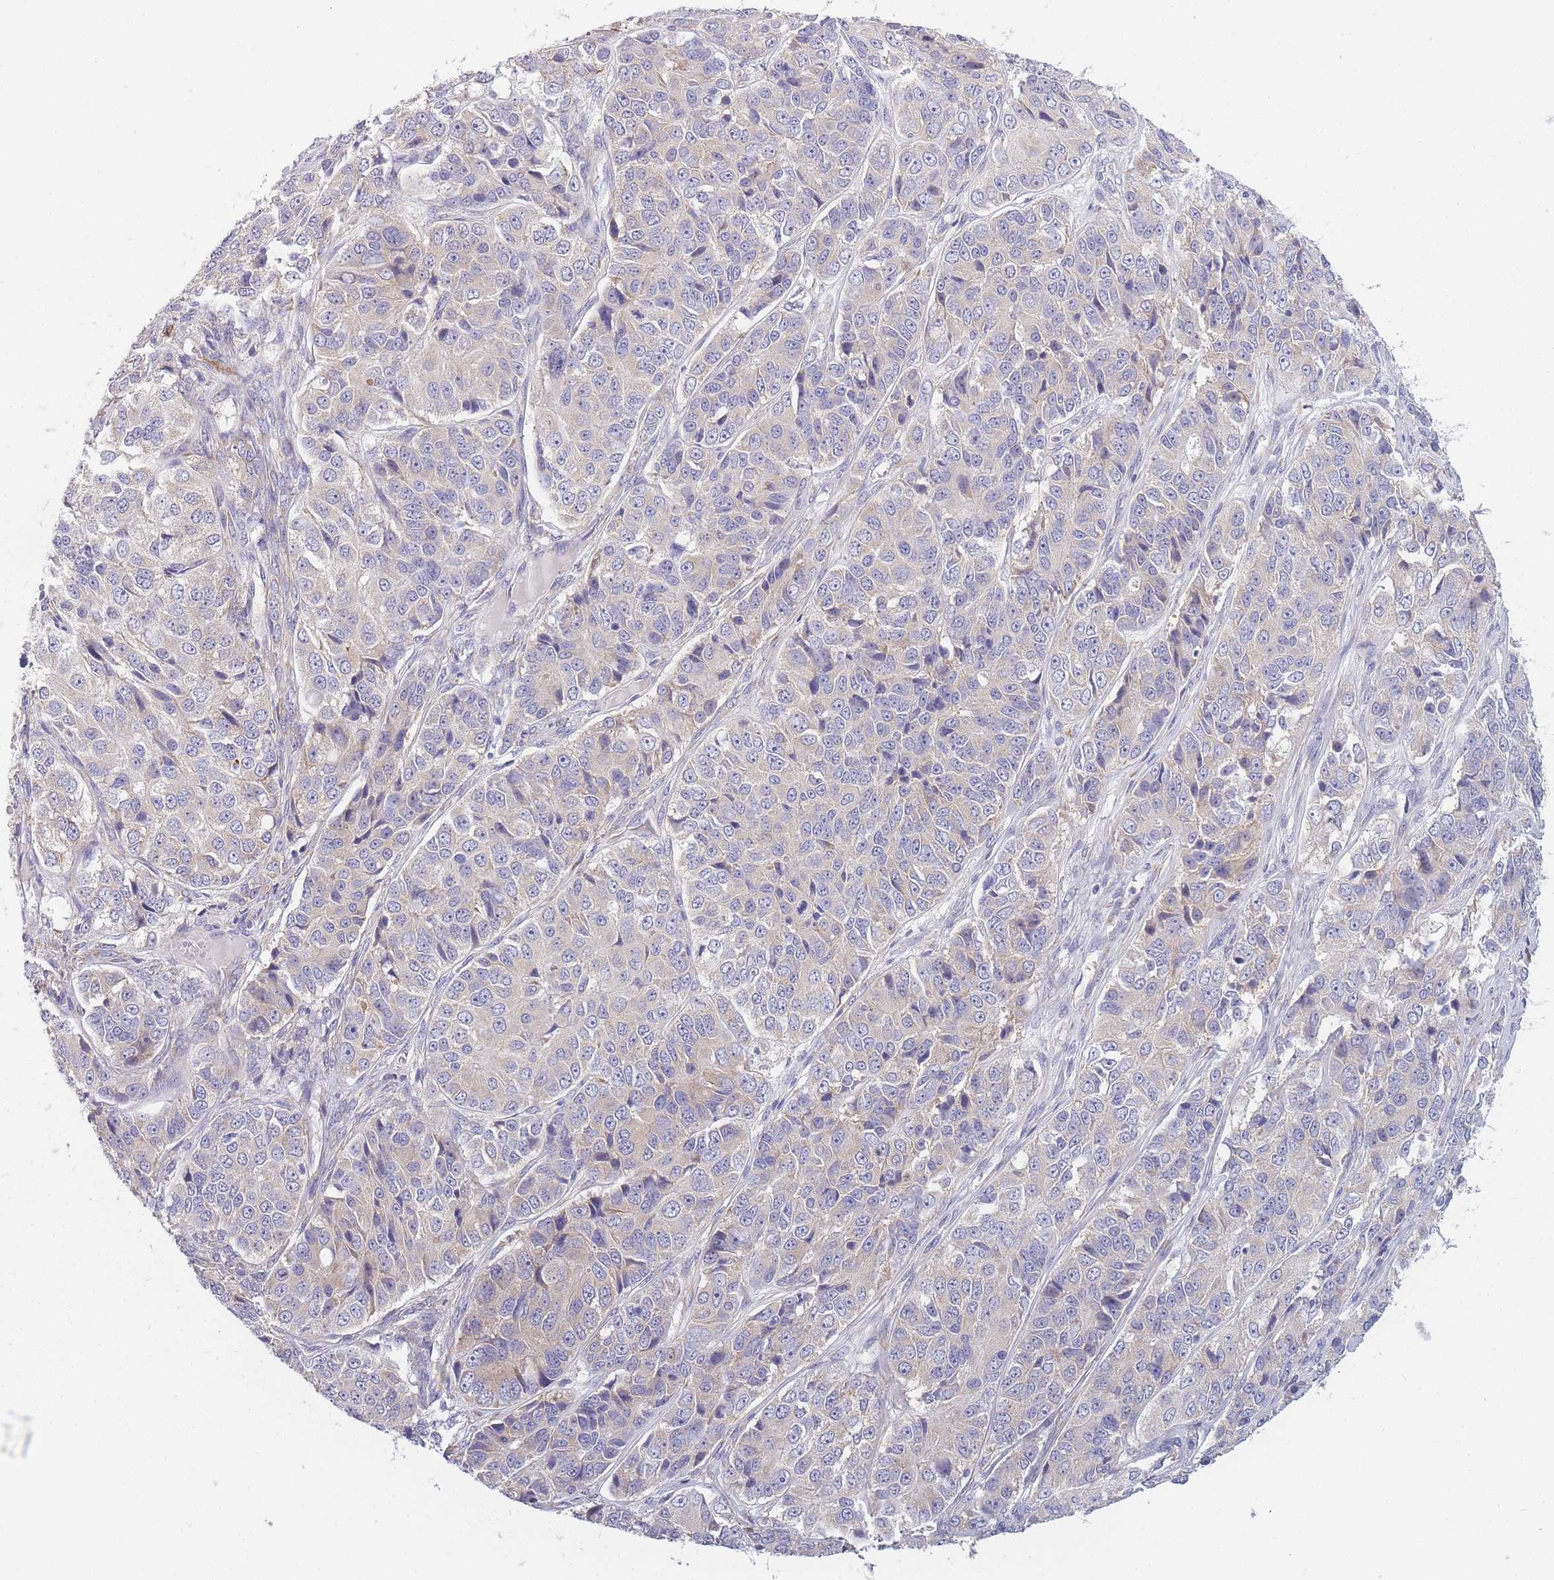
{"staining": {"intensity": "weak", "quantity": "<25%", "location": "cytoplasmic/membranous"}, "tissue": "ovarian cancer", "cell_type": "Tumor cells", "image_type": "cancer", "snomed": [{"axis": "morphology", "description": "Carcinoma, endometroid"}, {"axis": "topography", "description": "Ovary"}], "caption": "High magnification brightfield microscopy of ovarian cancer stained with DAB (3,3'-diaminobenzidine) (brown) and counterstained with hematoxylin (blue): tumor cells show no significant staining.", "gene": "NDUFAF6", "patient": {"sex": "female", "age": 51}}